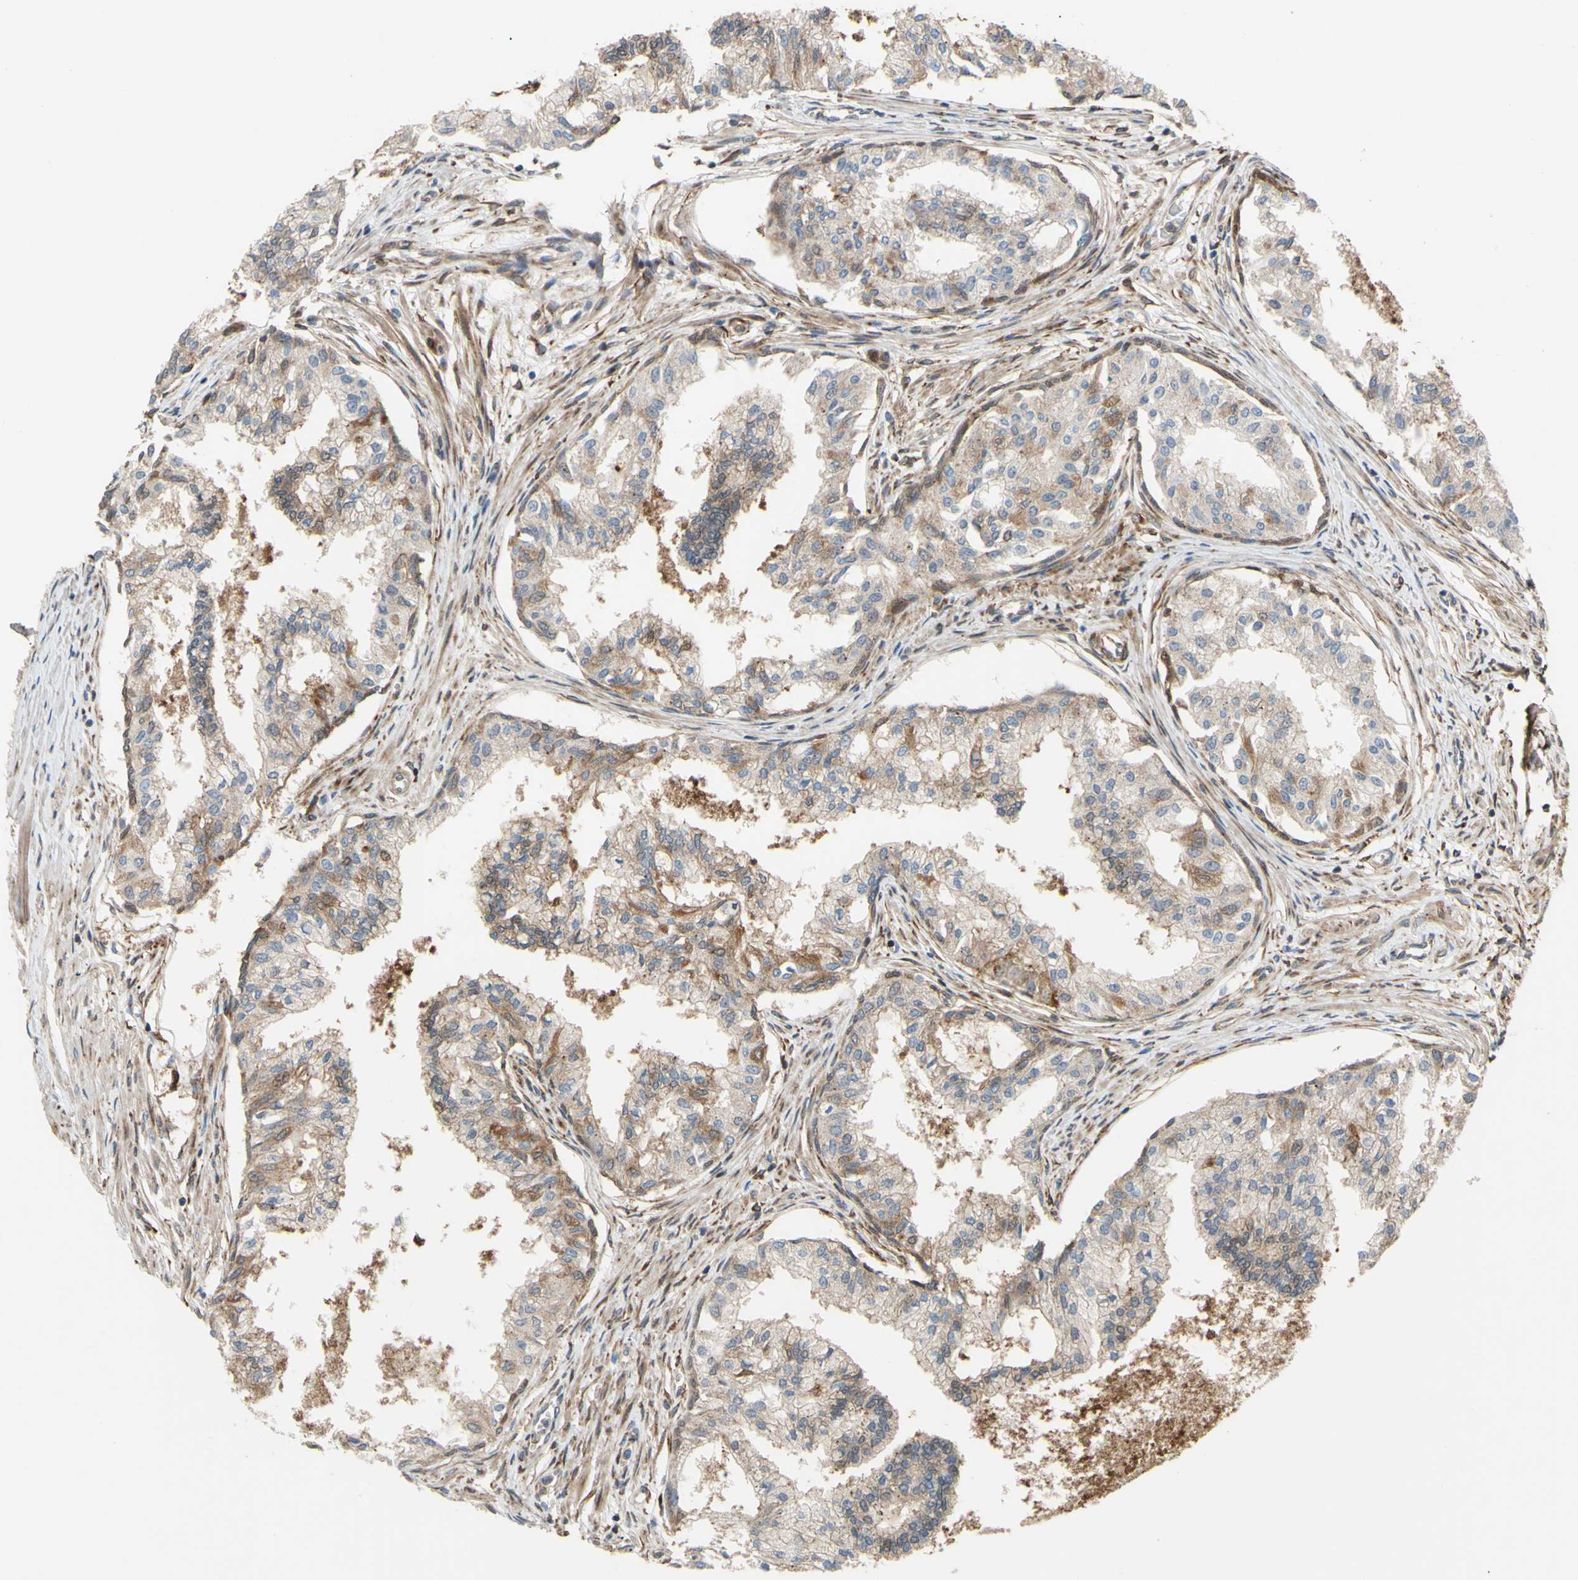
{"staining": {"intensity": "moderate", "quantity": ">75%", "location": "cytoplasmic/membranous"}, "tissue": "prostate", "cell_type": "Glandular cells", "image_type": "normal", "snomed": [{"axis": "morphology", "description": "Normal tissue, NOS"}, {"axis": "topography", "description": "Prostate"}, {"axis": "topography", "description": "Seminal veicle"}], "caption": "This image shows benign prostate stained with immunohistochemistry (IHC) to label a protein in brown. The cytoplasmic/membranous of glandular cells show moderate positivity for the protein. Nuclei are counter-stained blue.", "gene": "PRAF2", "patient": {"sex": "male", "age": 60}}